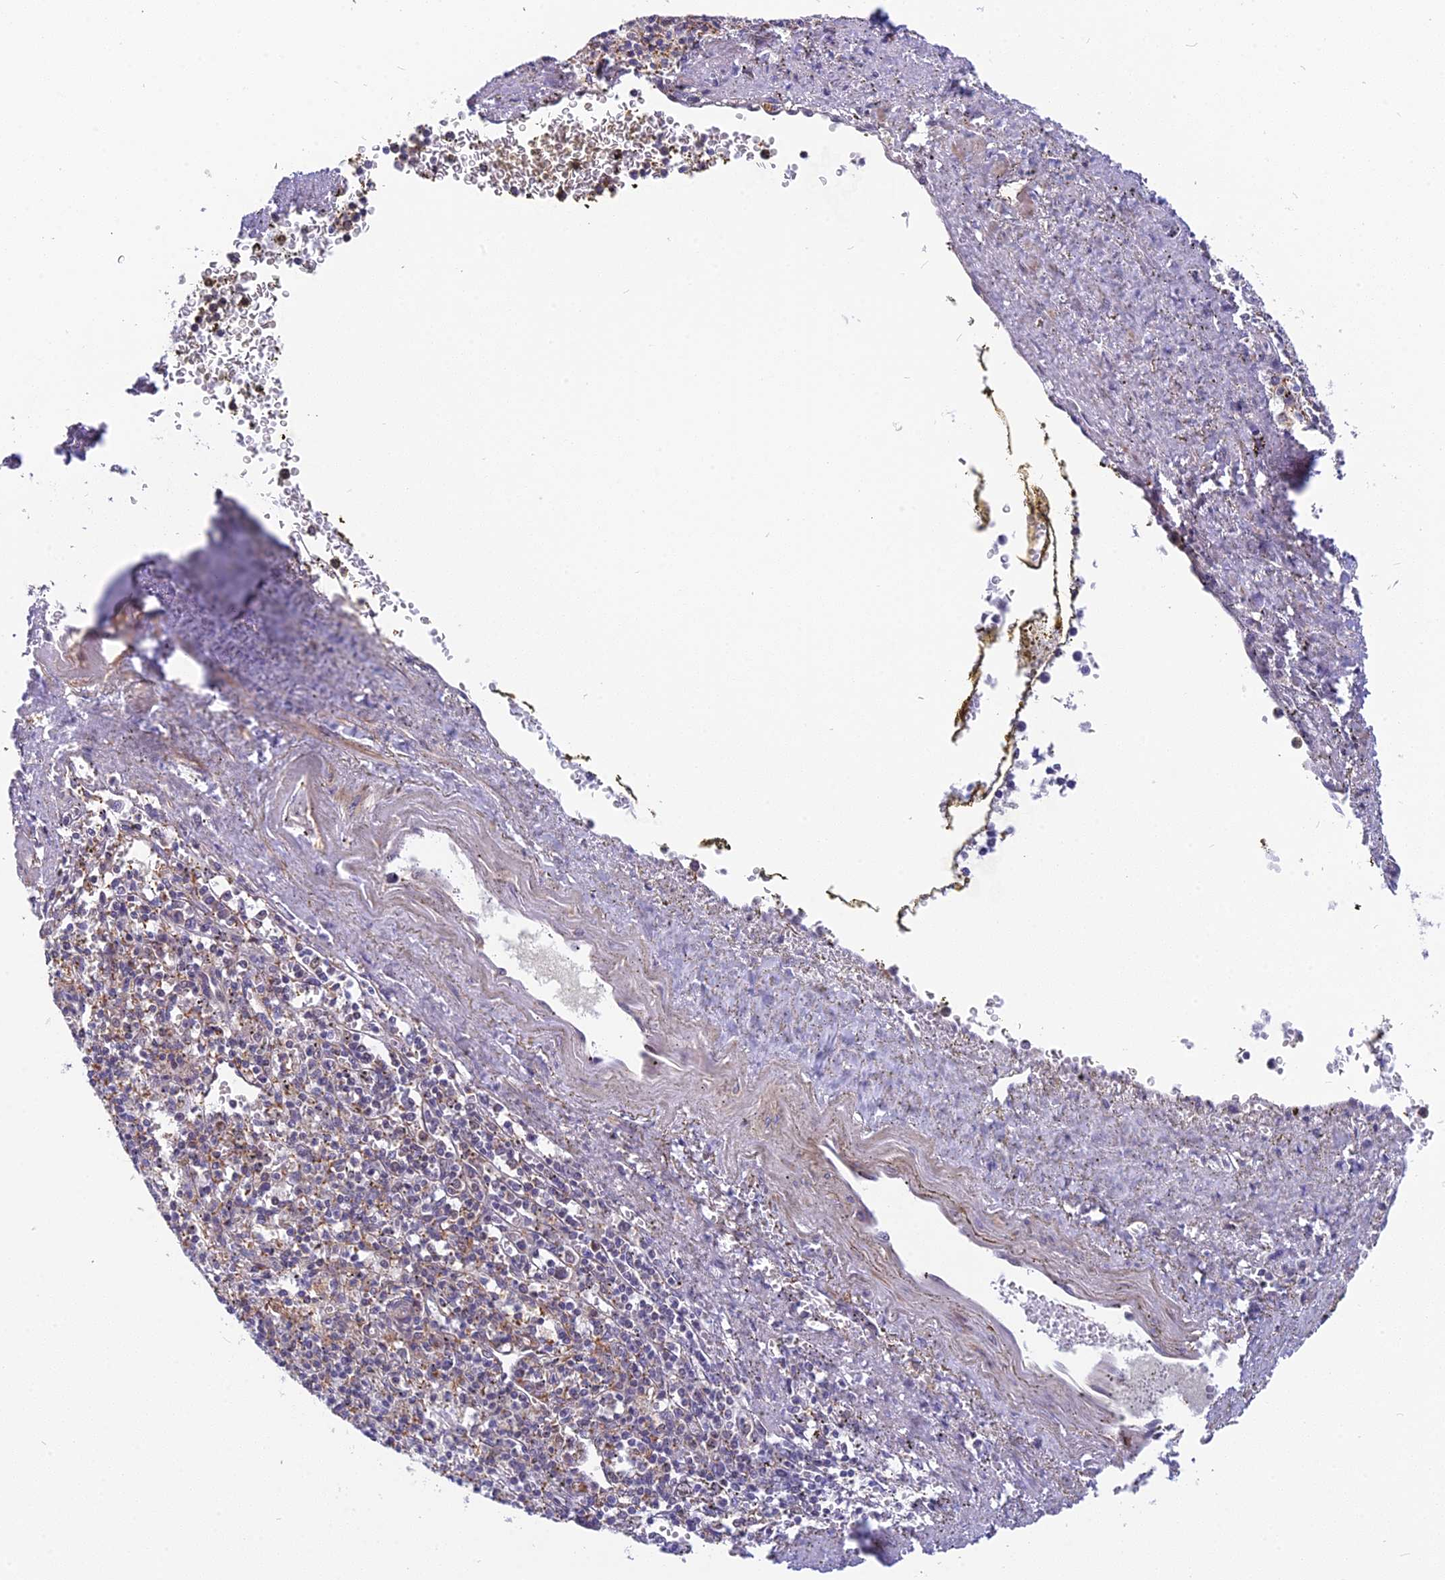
{"staining": {"intensity": "weak", "quantity": "<25%", "location": "cytoplasmic/membranous"}, "tissue": "spleen", "cell_type": "Cells in red pulp", "image_type": "normal", "snomed": [{"axis": "morphology", "description": "Normal tissue, NOS"}, {"axis": "topography", "description": "Spleen"}], "caption": "This is an immunohistochemistry (IHC) image of normal human spleen. There is no positivity in cells in red pulp.", "gene": "CMC1", "patient": {"sex": "male", "age": 72}}